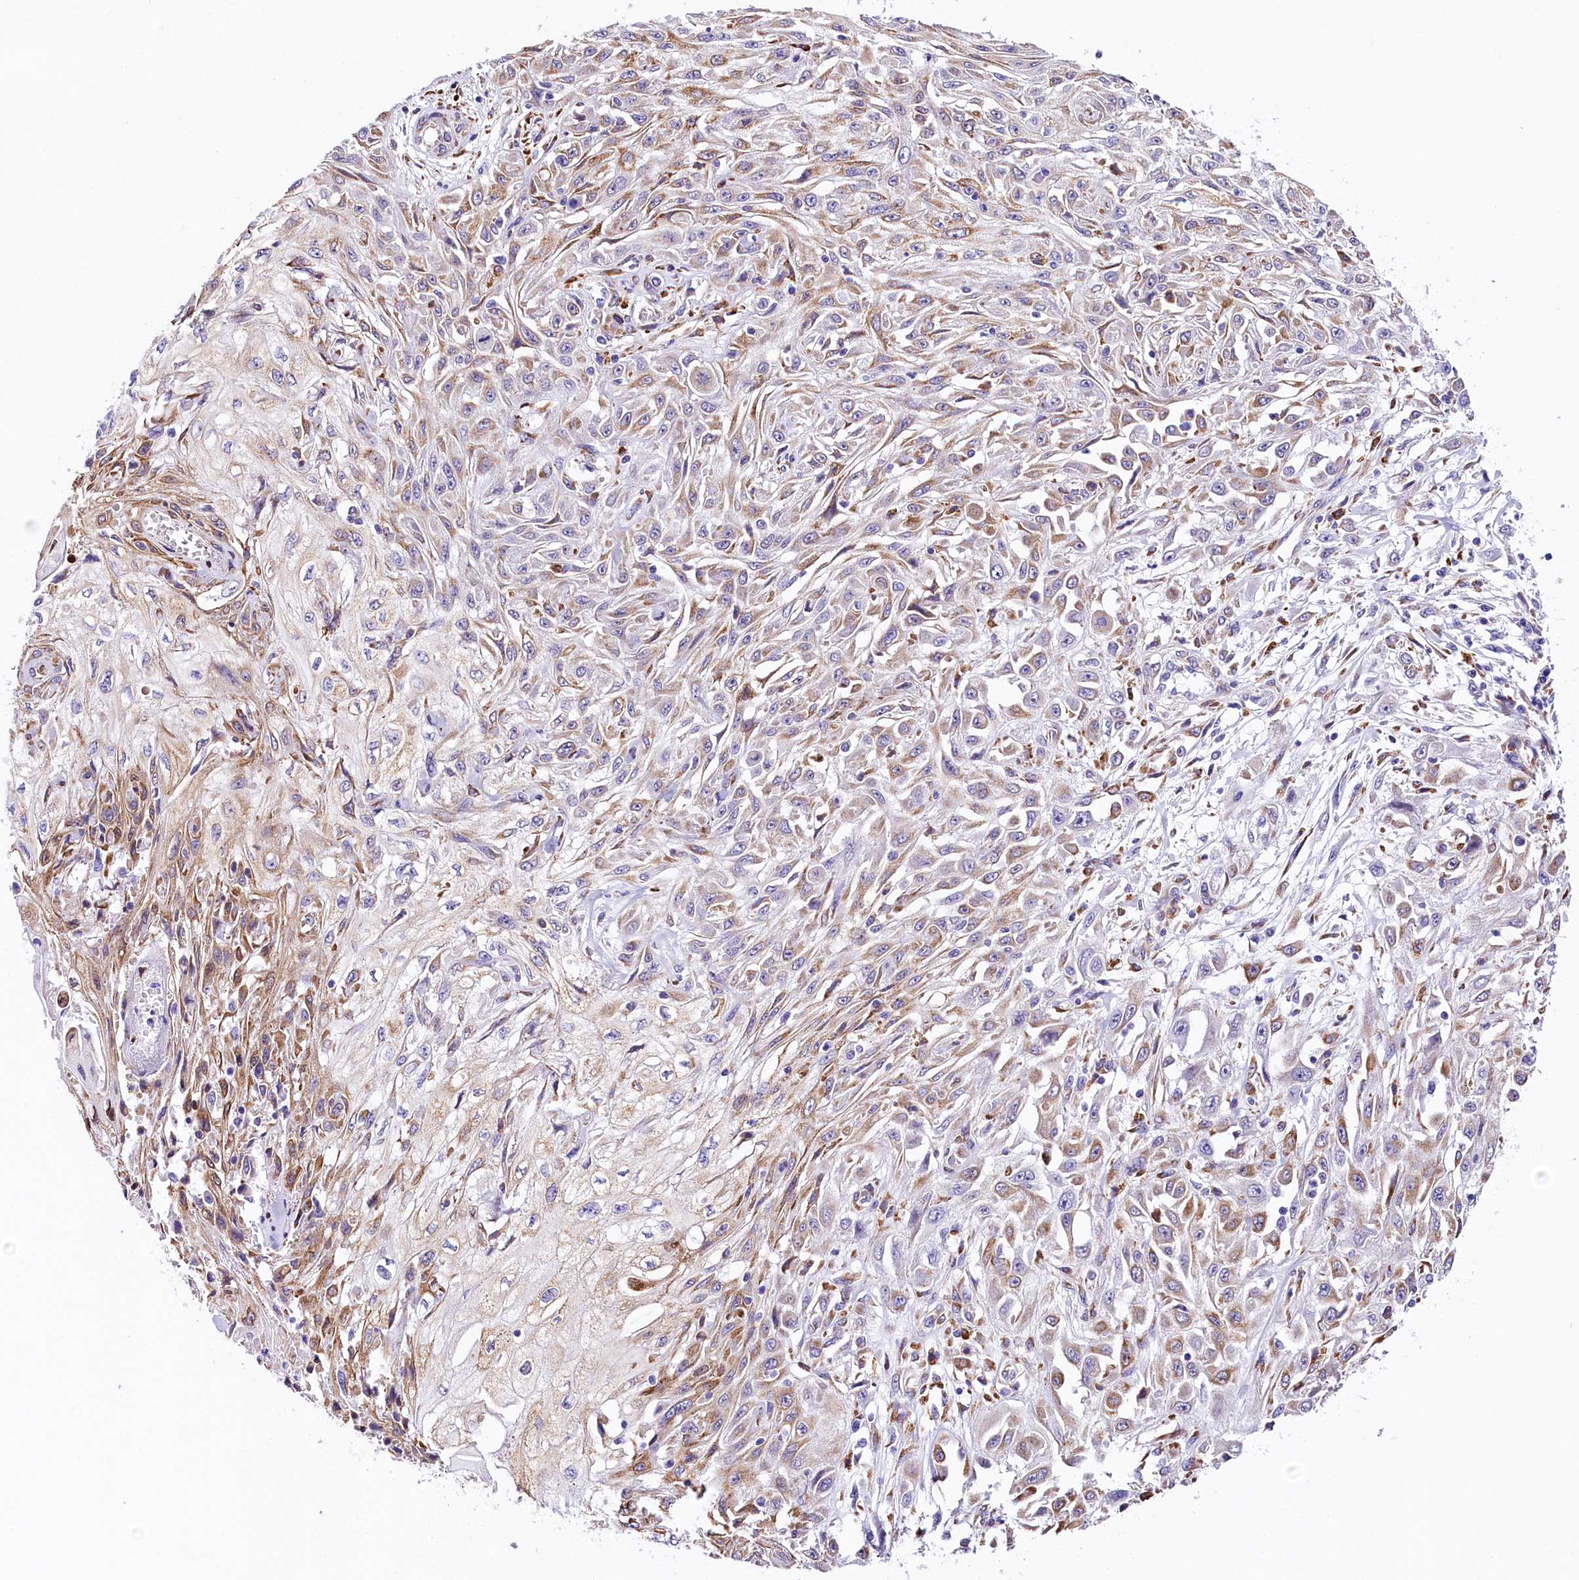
{"staining": {"intensity": "moderate", "quantity": "25%-75%", "location": "cytoplasmic/membranous"}, "tissue": "skin cancer", "cell_type": "Tumor cells", "image_type": "cancer", "snomed": [{"axis": "morphology", "description": "Squamous cell carcinoma, NOS"}, {"axis": "morphology", "description": "Squamous cell carcinoma, metastatic, NOS"}, {"axis": "topography", "description": "Skin"}, {"axis": "topography", "description": "Lymph node"}], "caption": "This histopathology image displays skin metastatic squamous cell carcinoma stained with IHC to label a protein in brown. The cytoplasmic/membranous of tumor cells show moderate positivity for the protein. Nuclei are counter-stained blue.", "gene": "ITGA1", "patient": {"sex": "male", "age": 75}}